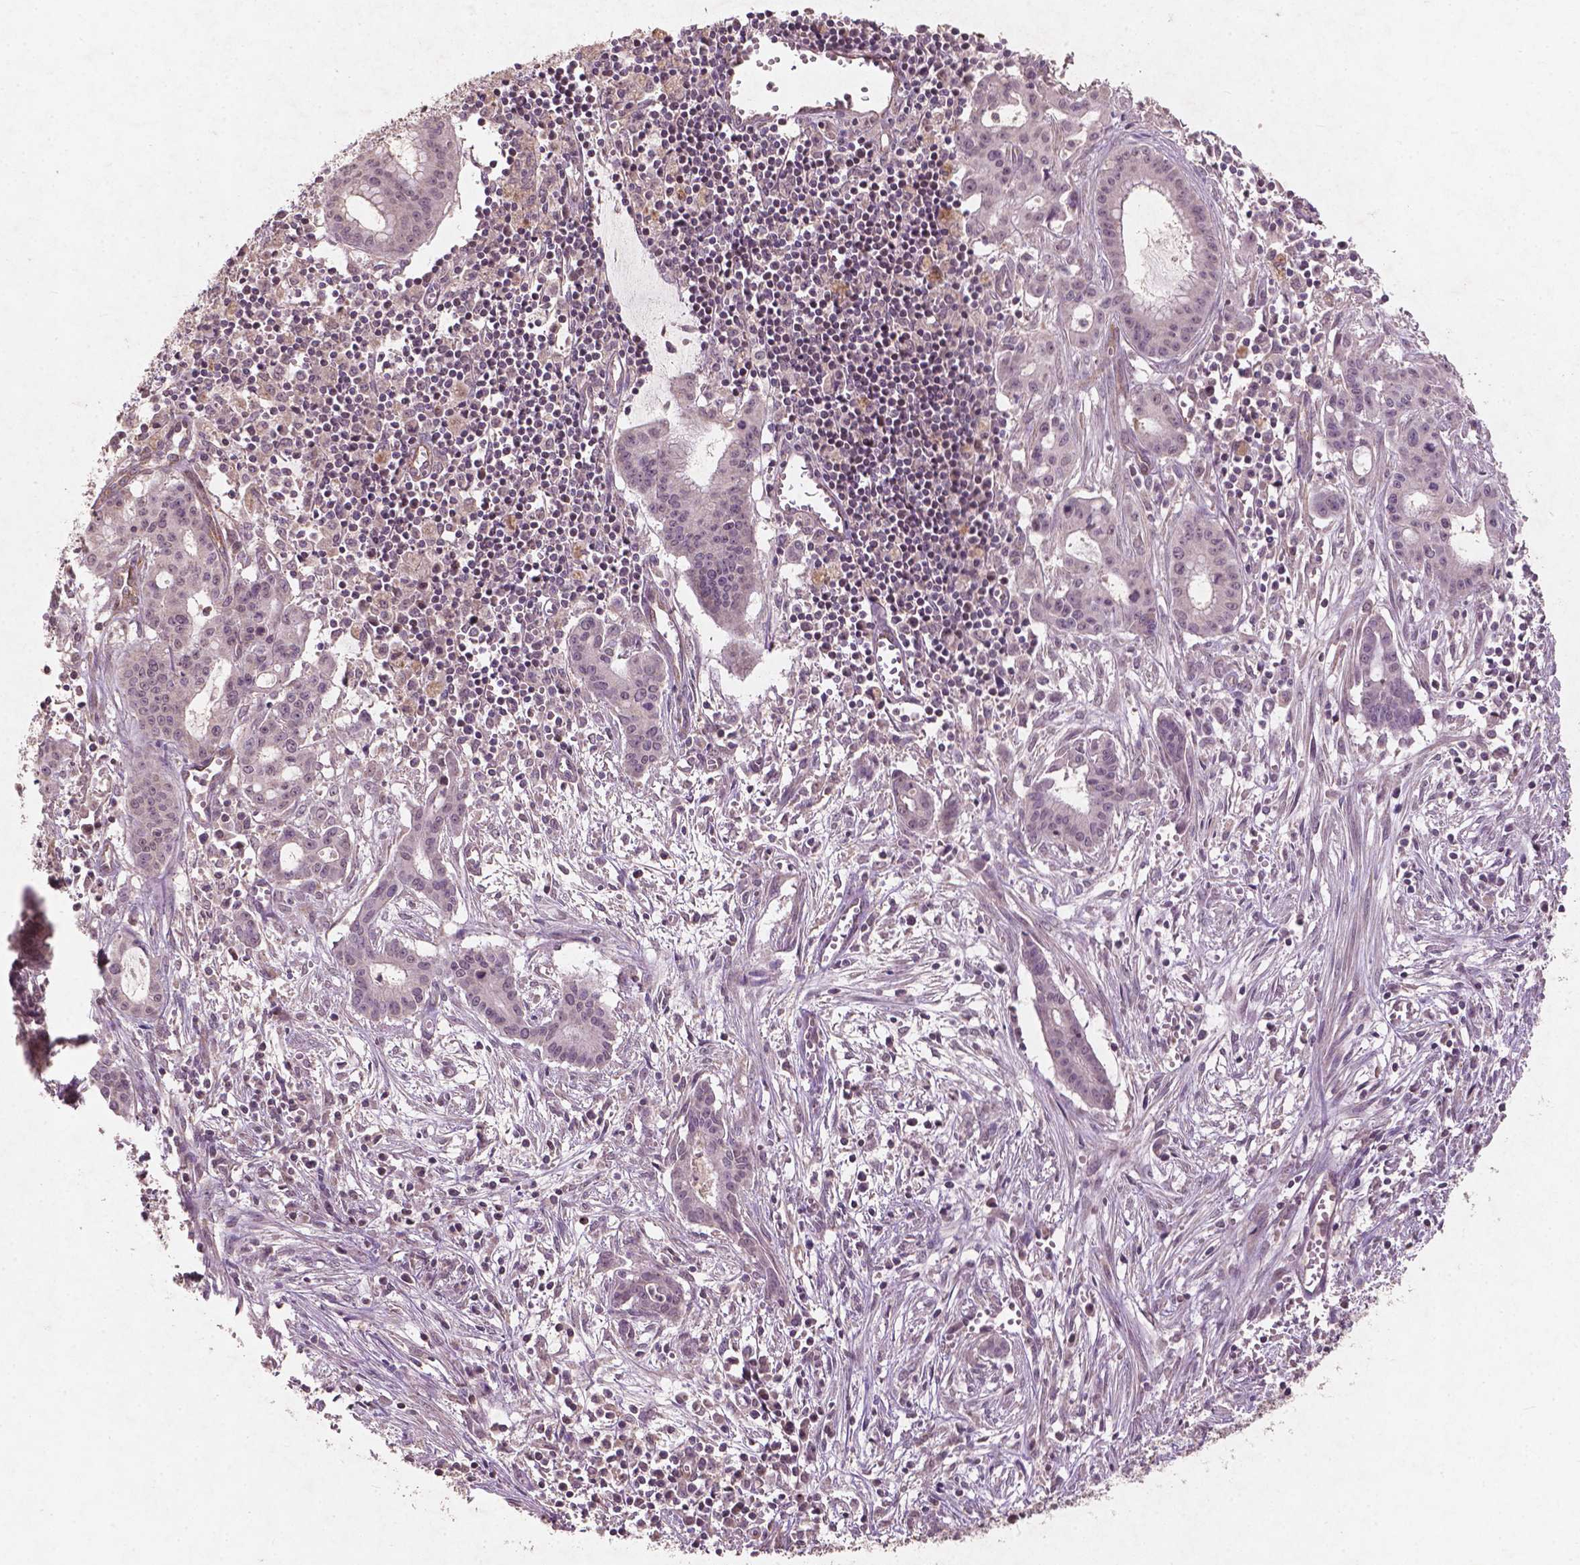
{"staining": {"intensity": "negative", "quantity": "none", "location": "none"}, "tissue": "pancreatic cancer", "cell_type": "Tumor cells", "image_type": "cancer", "snomed": [{"axis": "morphology", "description": "Adenocarcinoma, NOS"}, {"axis": "topography", "description": "Pancreas"}], "caption": "Tumor cells show no significant positivity in pancreatic cancer (adenocarcinoma).", "gene": "SMAD2", "patient": {"sex": "male", "age": 48}}